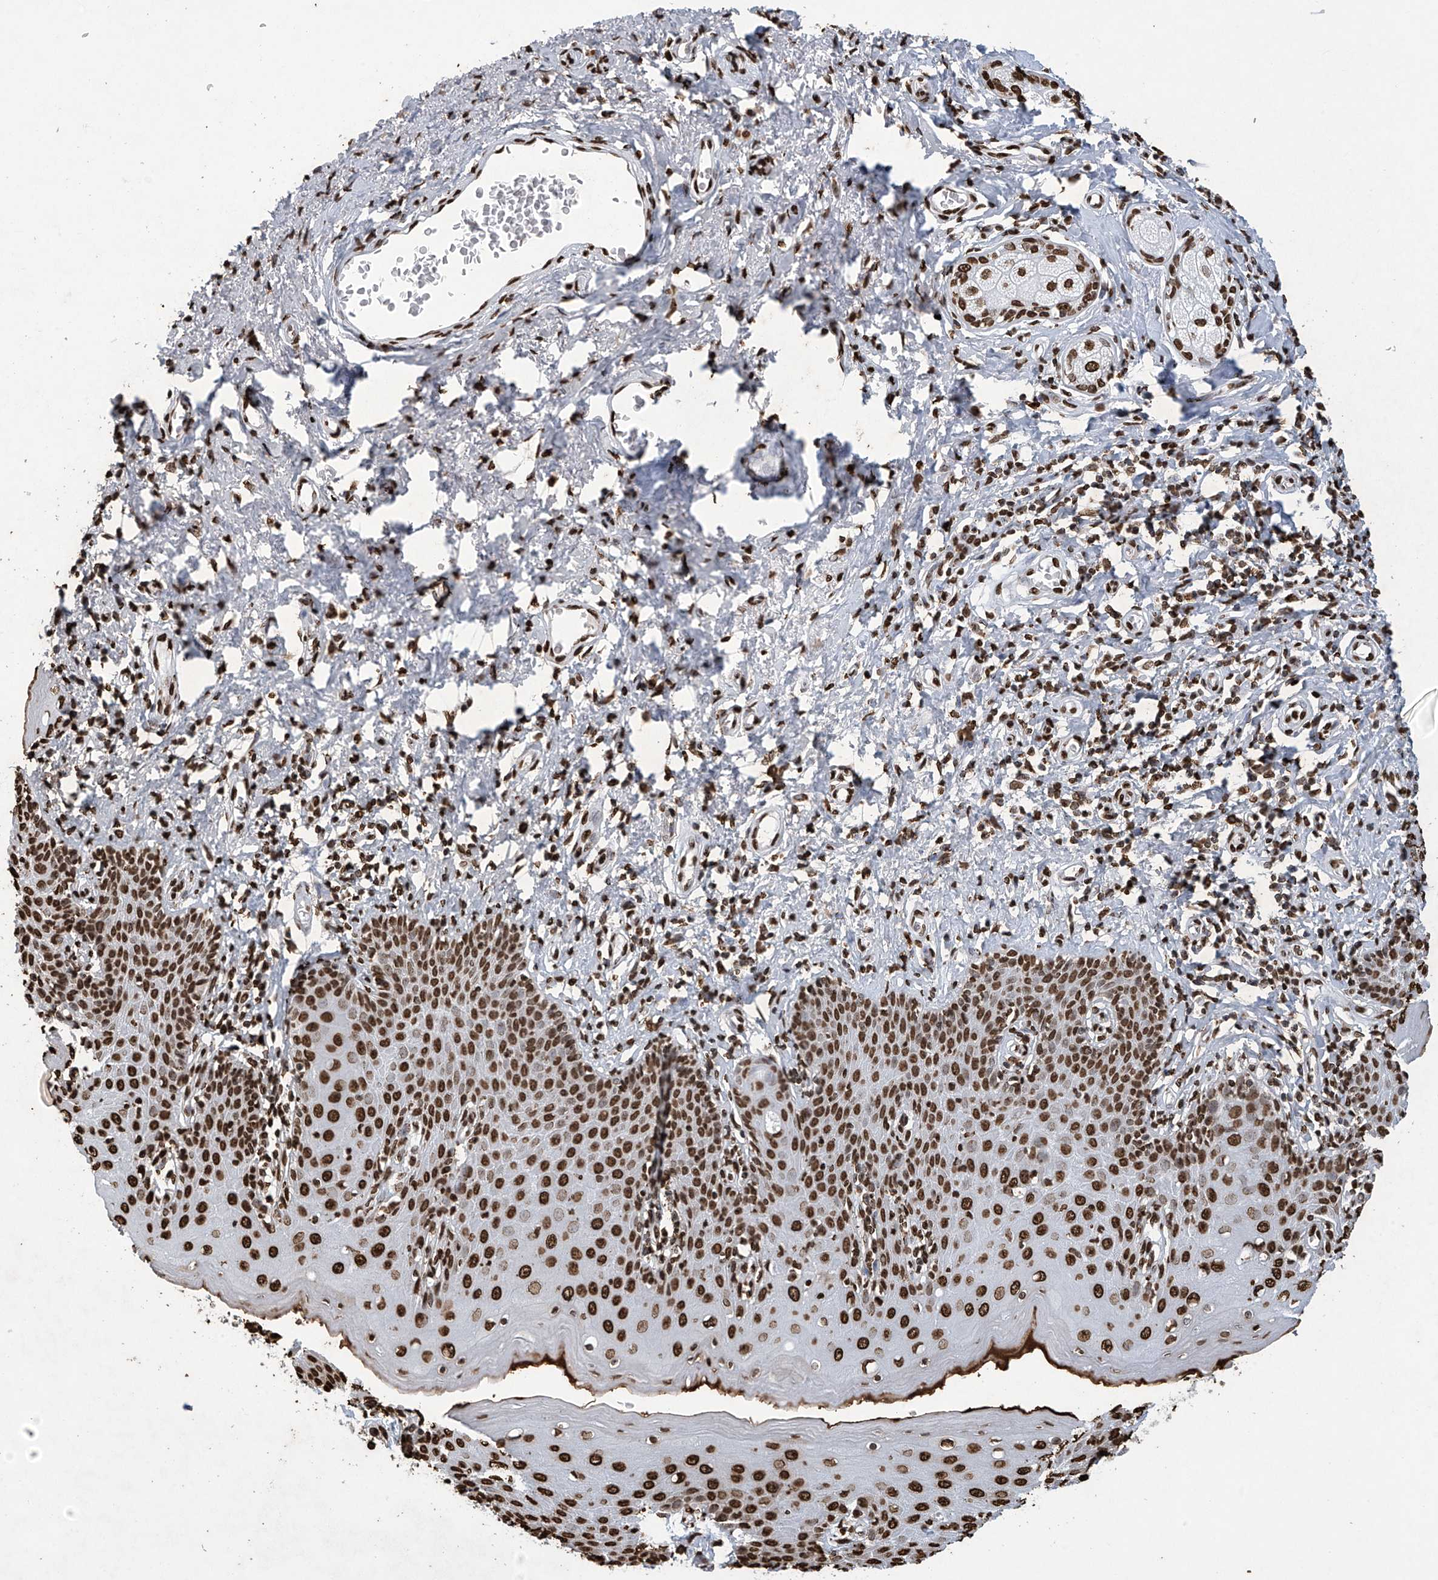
{"staining": {"intensity": "strong", "quantity": ">75%", "location": "nuclear"}, "tissue": "skin", "cell_type": "Epidermal cells", "image_type": "normal", "snomed": [{"axis": "morphology", "description": "Normal tissue, NOS"}, {"axis": "topography", "description": "Vulva"}], "caption": "About >75% of epidermal cells in normal human skin reveal strong nuclear protein positivity as visualized by brown immunohistochemical staining.", "gene": "H3", "patient": {"sex": "female", "age": 66}}